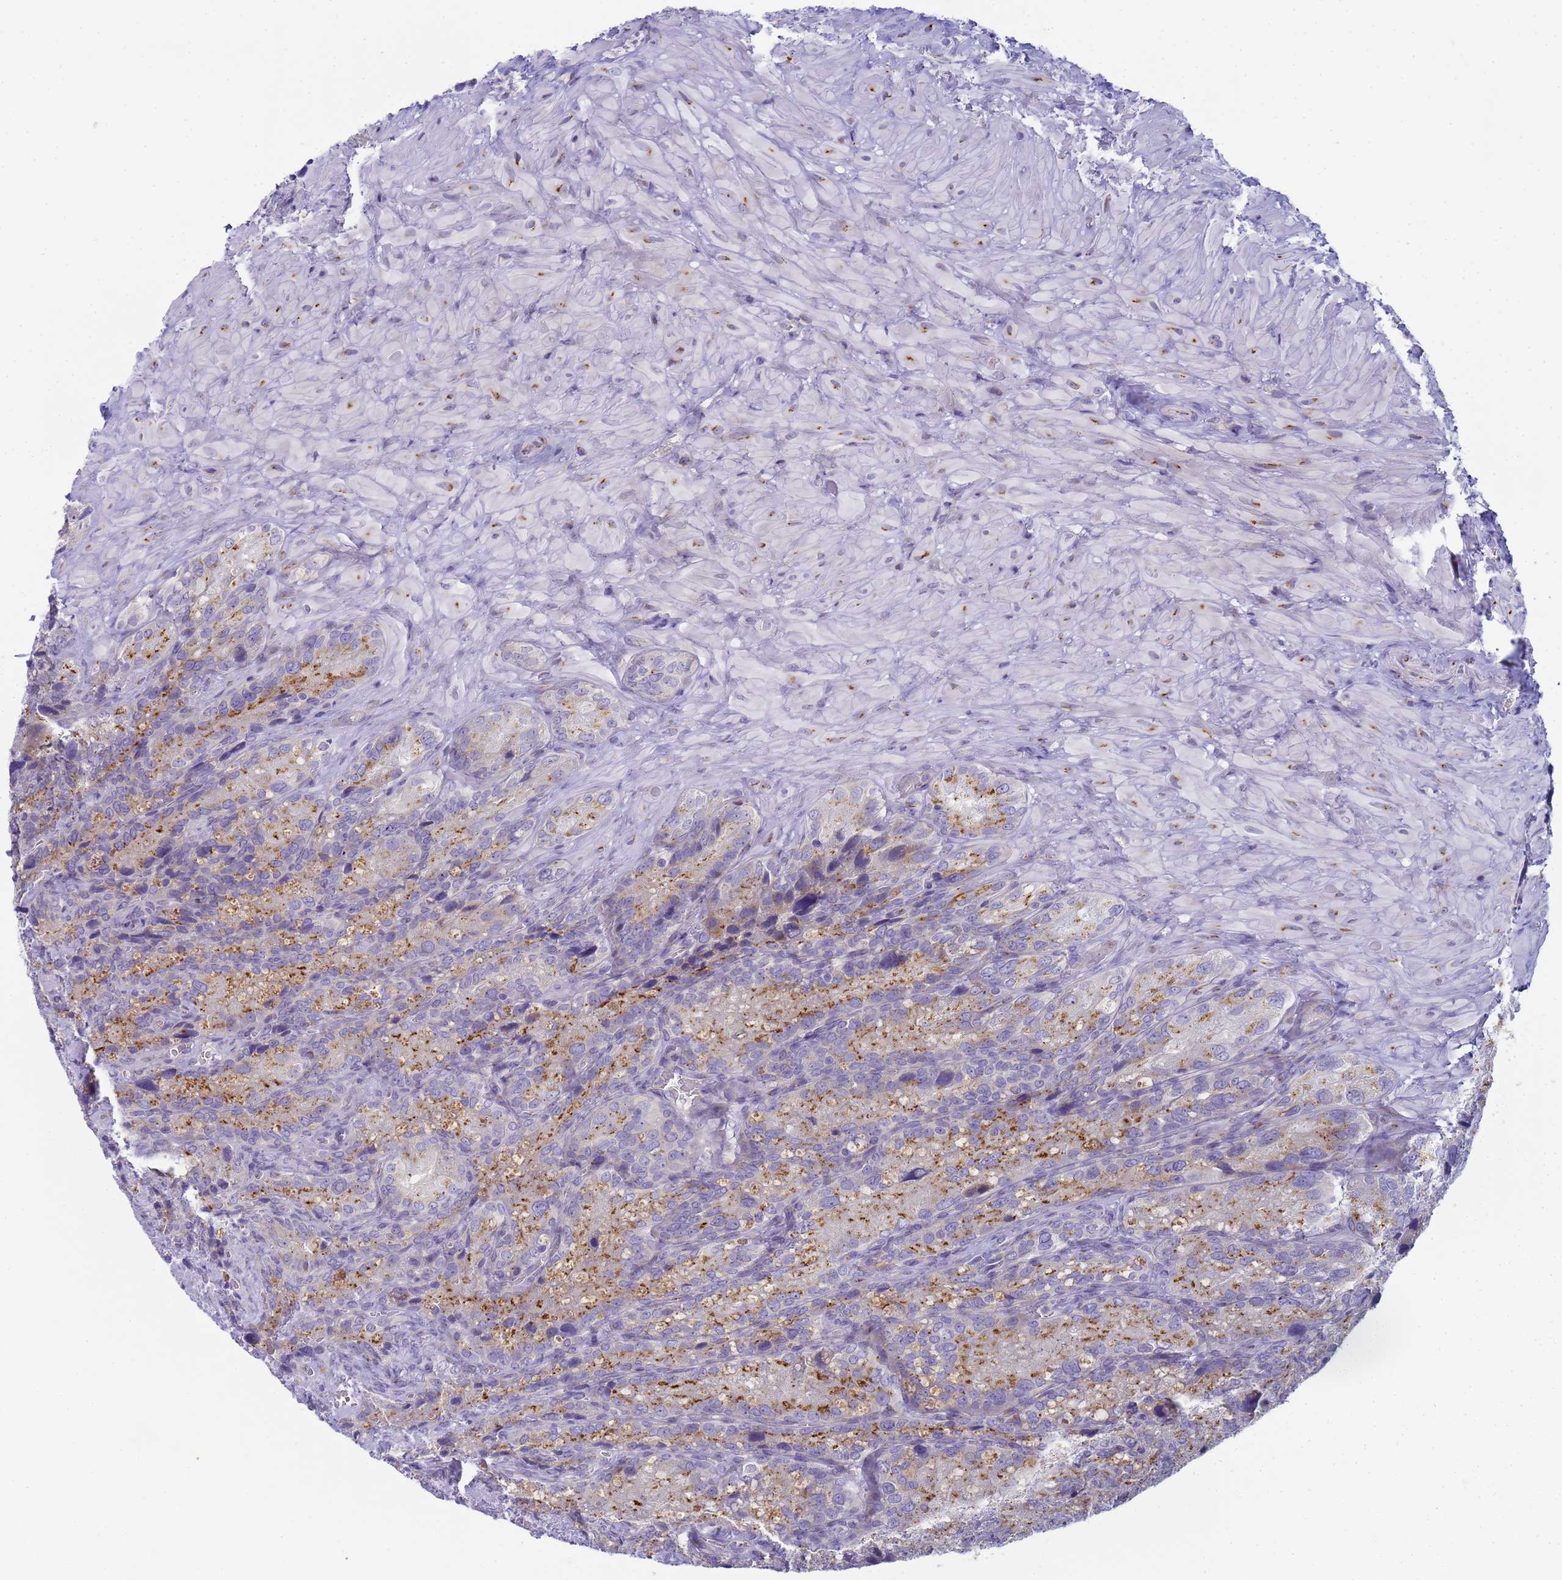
{"staining": {"intensity": "moderate", "quantity": "25%-75%", "location": "cytoplasmic/membranous"}, "tissue": "seminal vesicle", "cell_type": "Glandular cells", "image_type": "normal", "snomed": [{"axis": "morphology", "description": "Normal tissue, NOS"}, {"axis": "topography", "description": "Seminal veicle"}], "caption": "Immunohistochemistry (DAB (3,3'-diaminobenzidine)) staining of normal seminal vesicle demonstrates moderate cytoplasmic/membranous protein staining in approximately 25%-75% of glandular cells.", "gene": "CR1", "patient": {"sex": "male", "age": 62}}